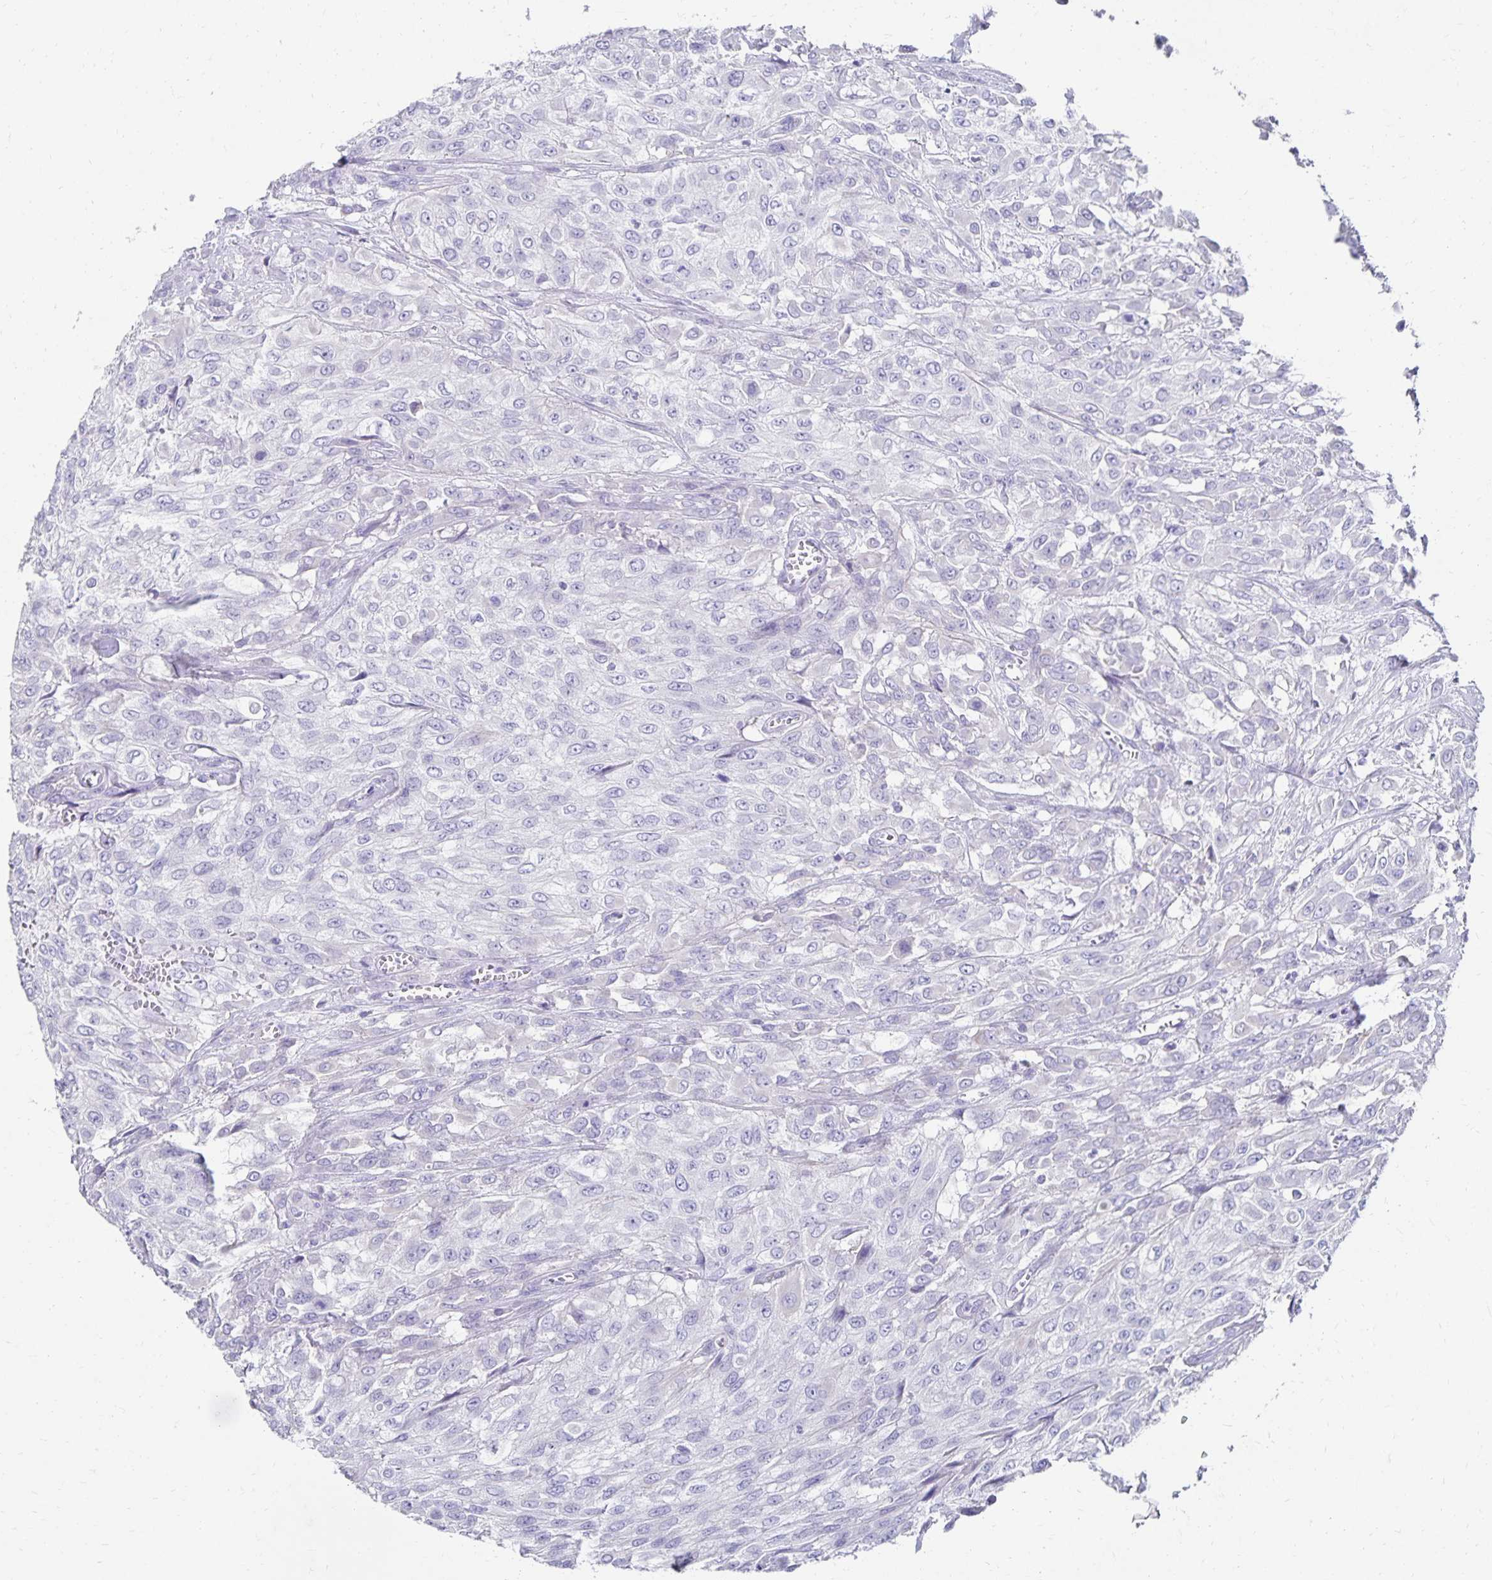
{"staining": {"intensity": "negative", "quantity": "none", "location": "none"}, "tissue": "urothelial cancer", "cell_type": "Tumor cells", "image_type": "cancer", "snomed": [{"axis": "morphology", "description": "Urothelial carcinoma, High grade"}, {"axis": "topography", "description": "Urinary bladder"}], "caption": "Immunohistochemical staining of high-grade urothelial carcinoma displays no significant staining in tumor cells.", "gene": "DYNLT4", "patient": {"sex": "male", "age": 57}}